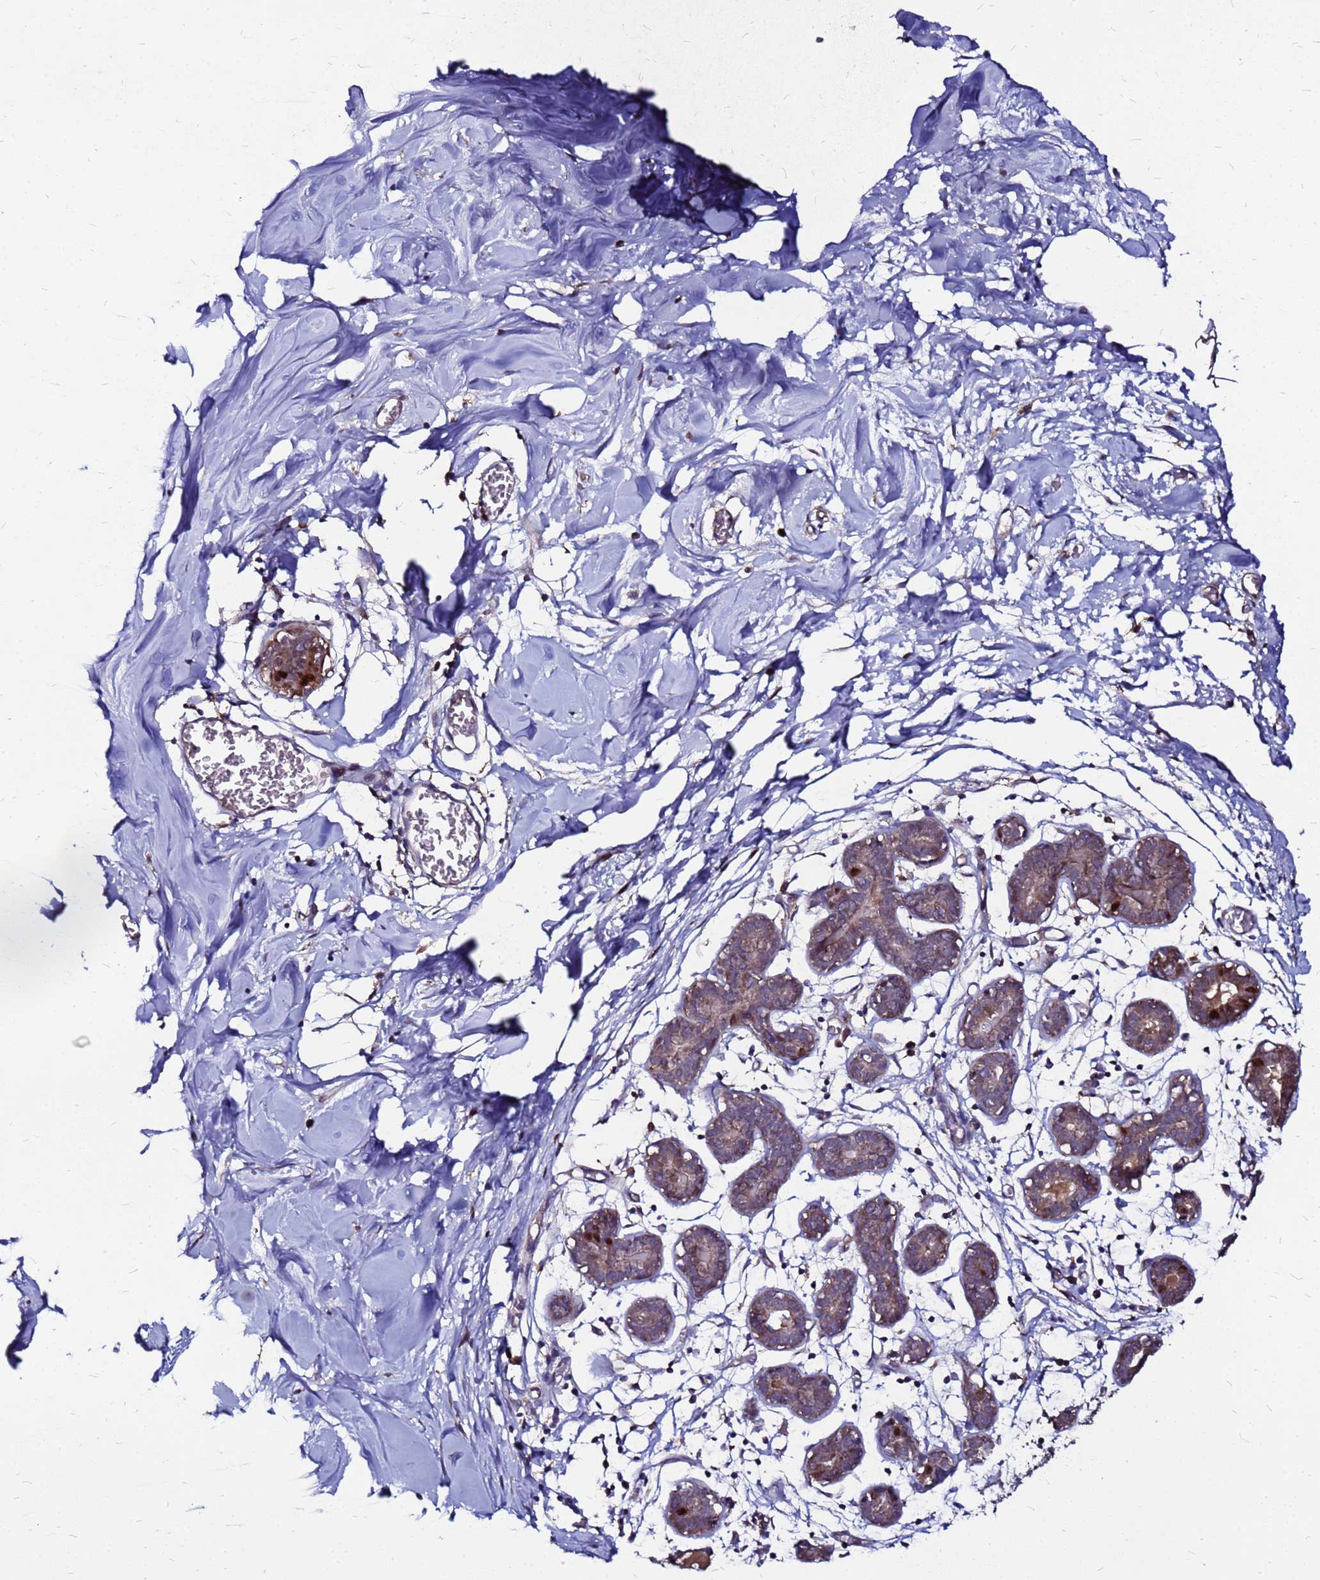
{"staining": {"intensity": "moderate", "quantity": ">75%", "location": "cytoplasmic/membranous"}, "tissue": "breast", "cell_type": "Glandular cells", "image_type": "normal", "snomed": [{"axis": "morphology", "description": "Normal tissue, NOS"}, {"axis": "topography", "description": "Breast"}], "caption": "Immunohistochemistry (IHC) staining of unremarkable breast, which shows medium levels of moderate cytoplasmic/membranous expression in approximately >75% of glandular cells indicating moderate cytoplasmic/membranous protein positivity. The staining was performed using DAB (3,3'-diaminobenzidine) (brown) for protein detection and nuclei were counterstained in hematoxylin (blue).", "gene": "ARHGEF35", "patient": {"sex": "female", "age": 27}}